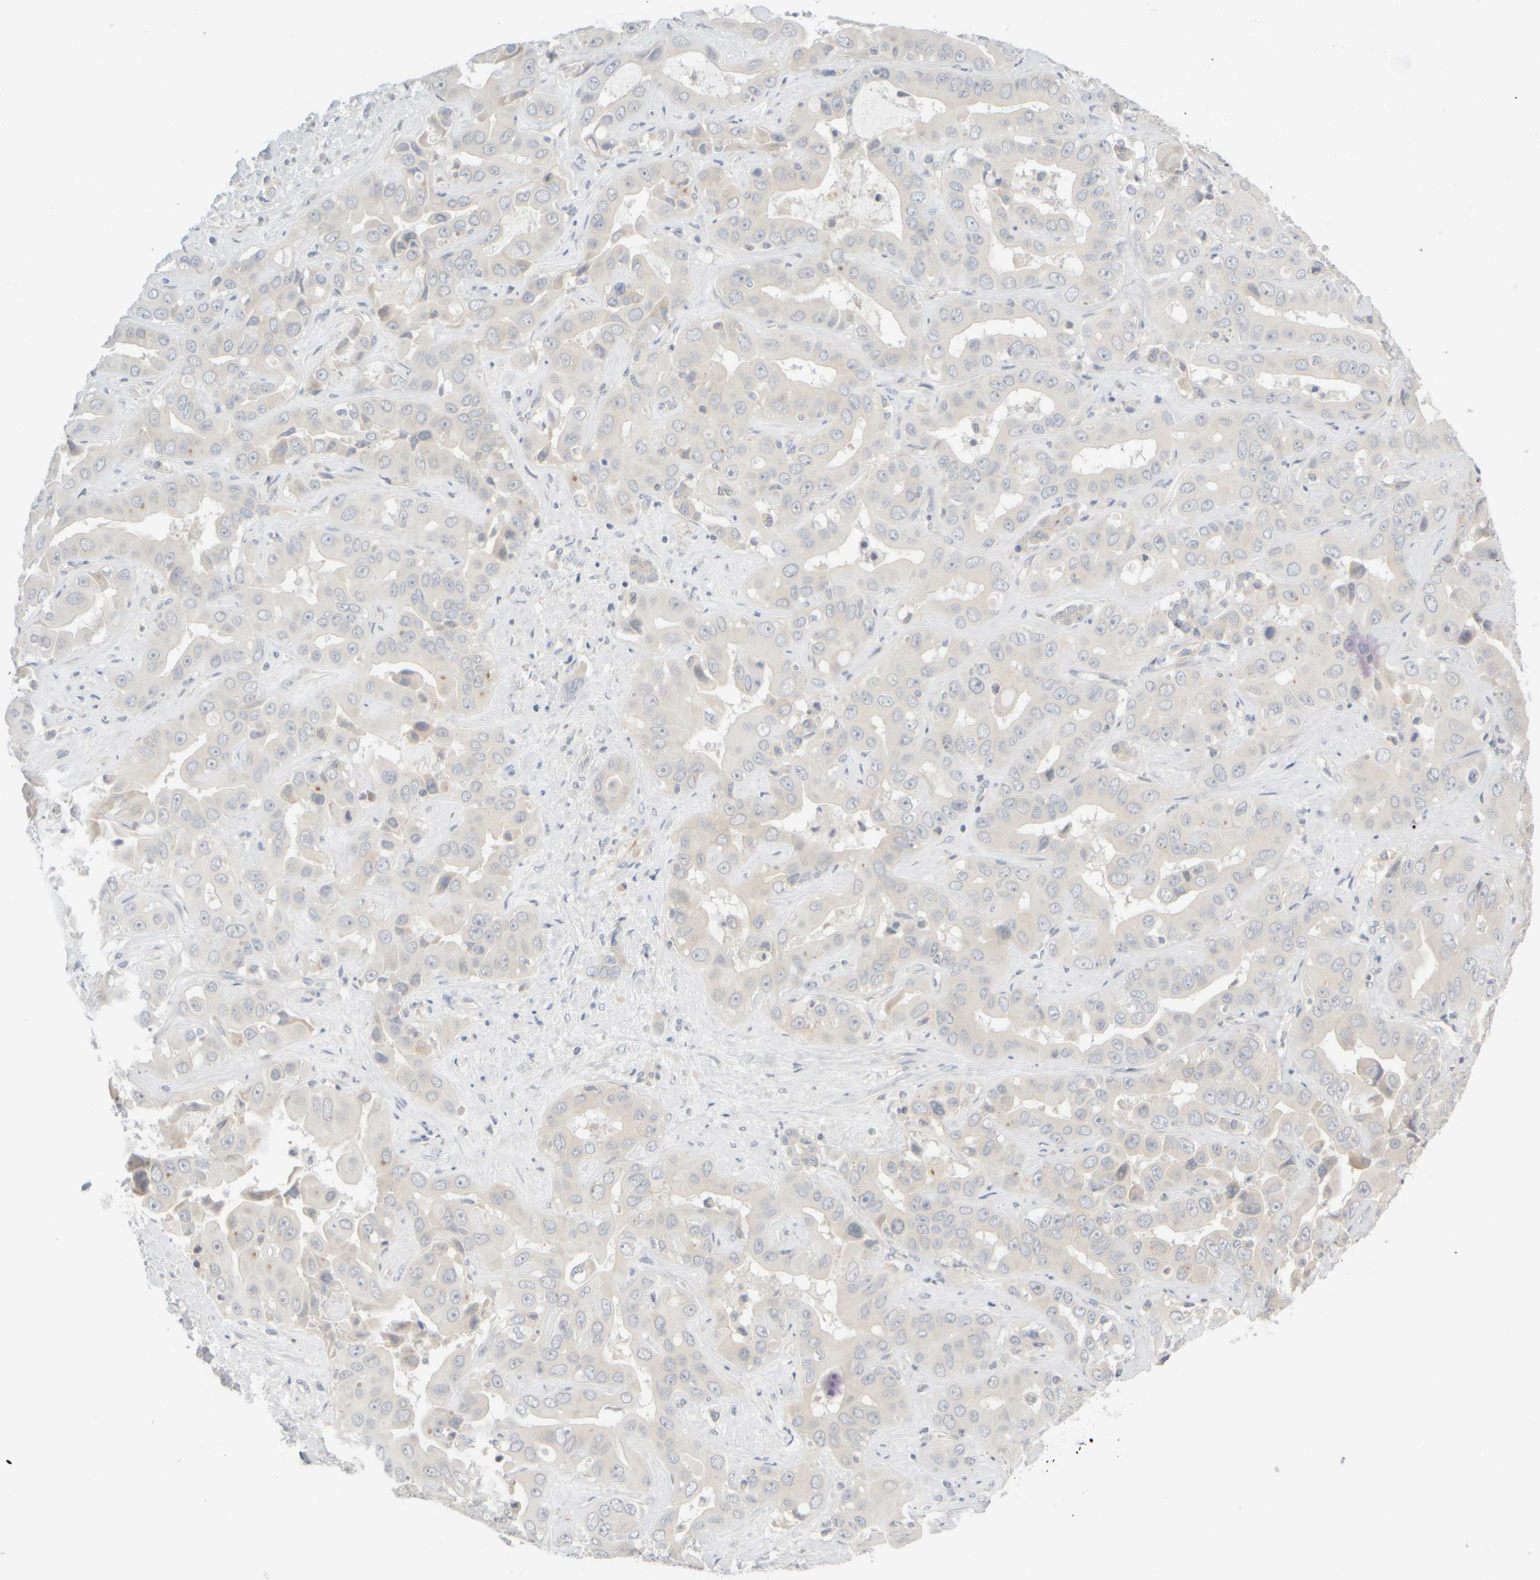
{"staining": {"intensity": "negative", "quantity": "none", "location": "none"}, "tissue": "liver cancer", "cell_type": "Tumor cells", "image_type": "cancer", "snomed": [{"axis": "morphology", "description": "Cholangiocarcinoma"}, {"axis": "topography", "description": "Liver"}], "caption": "Cholangiocarcinoma (liver) stained for a protein using immunohistochemistry shows no staining tumor cells.", "gene": "GOPC", "patient": {"sex": "female", "age": 52}}